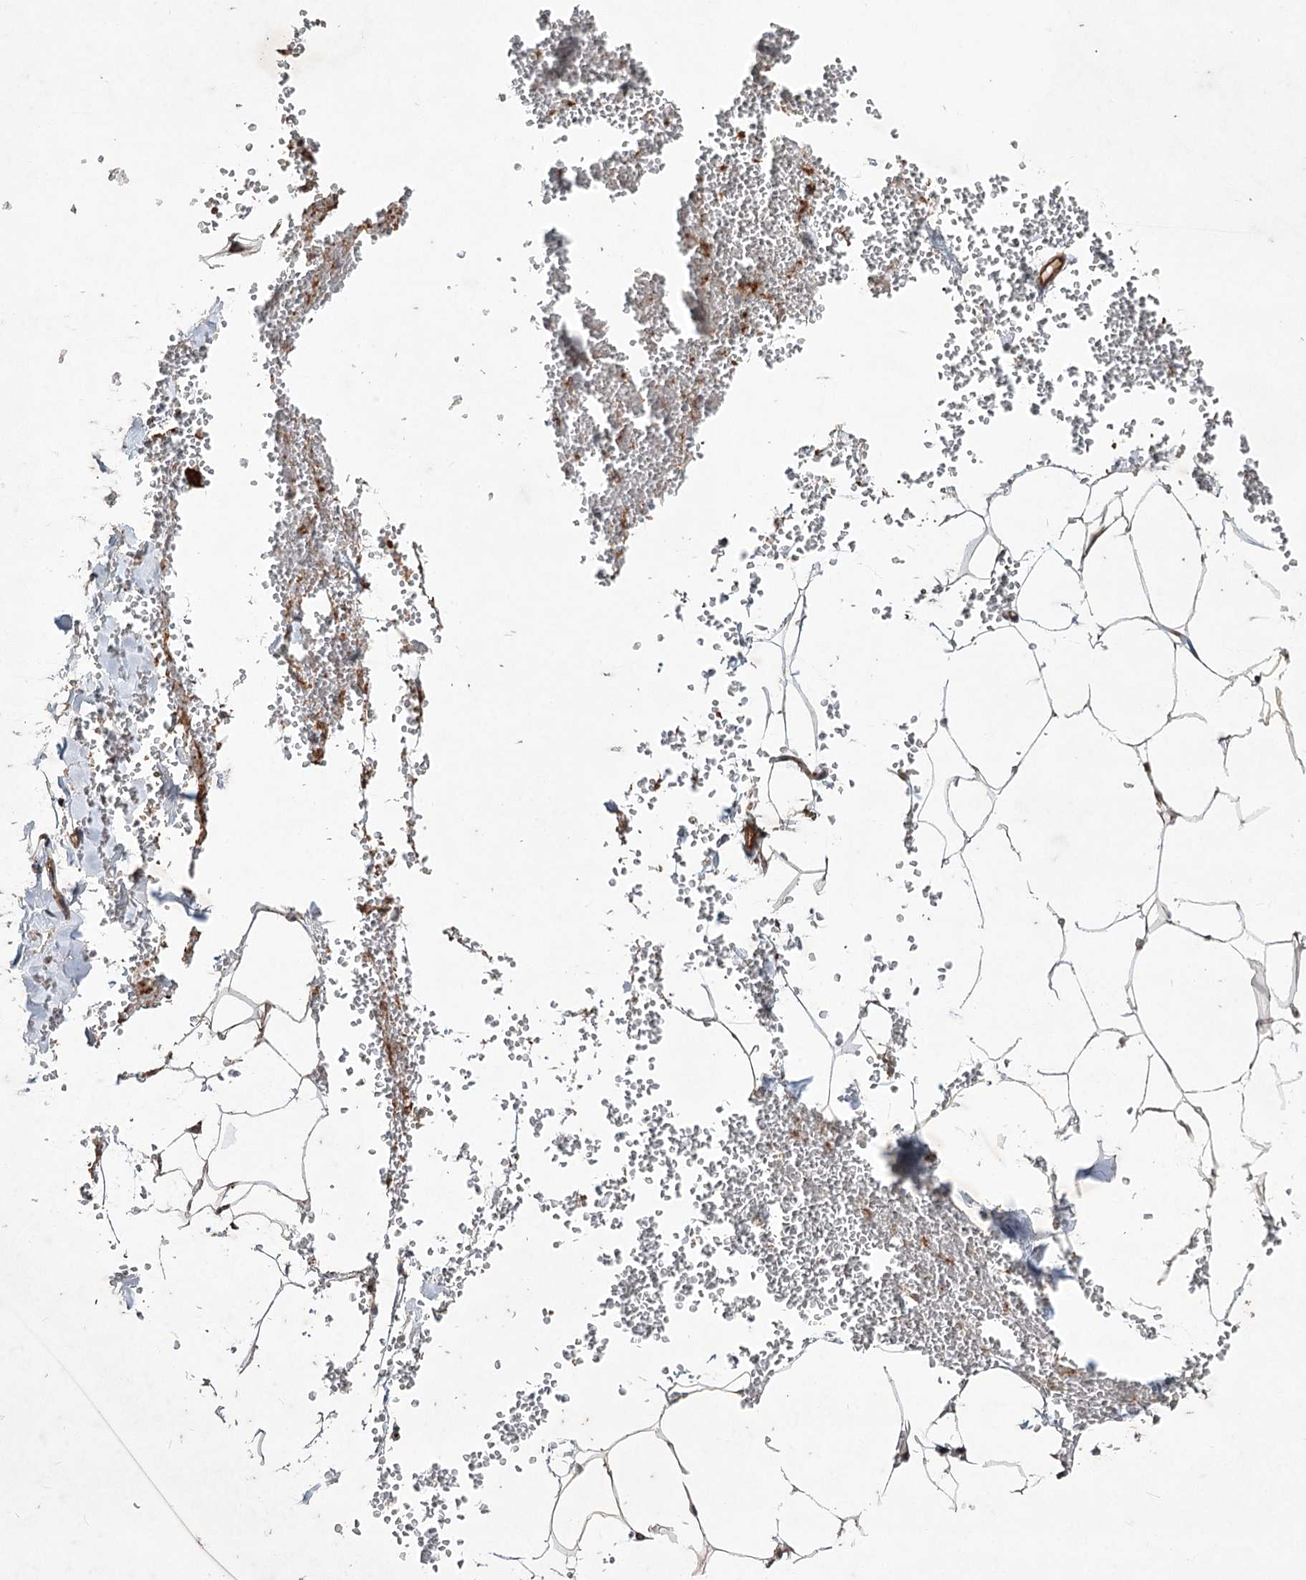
{"staining": {"intensity": "moderate", "quantity": ">75%", "location": "cytoplasmic/membranous"}, "tissue": "adipose tissue", "cell_type": "Adipocytes", "image_type": "normal", "snomed": [{"axis": "morphology", "description": "Normal tissue, NOS"}, {"axis": "topography", "description": "Gallbladder"}, {"axis": "topography", "description": "Peripheral nerve tissue"}], "caption": "Moderate cytoplasmic/membranous protein staining is present in about >75% of adipocytes in adipose tissue. Nuclei are stained in blue.", "gene": "SERINC5", "patient": {"sex": "male", "age": 38}}